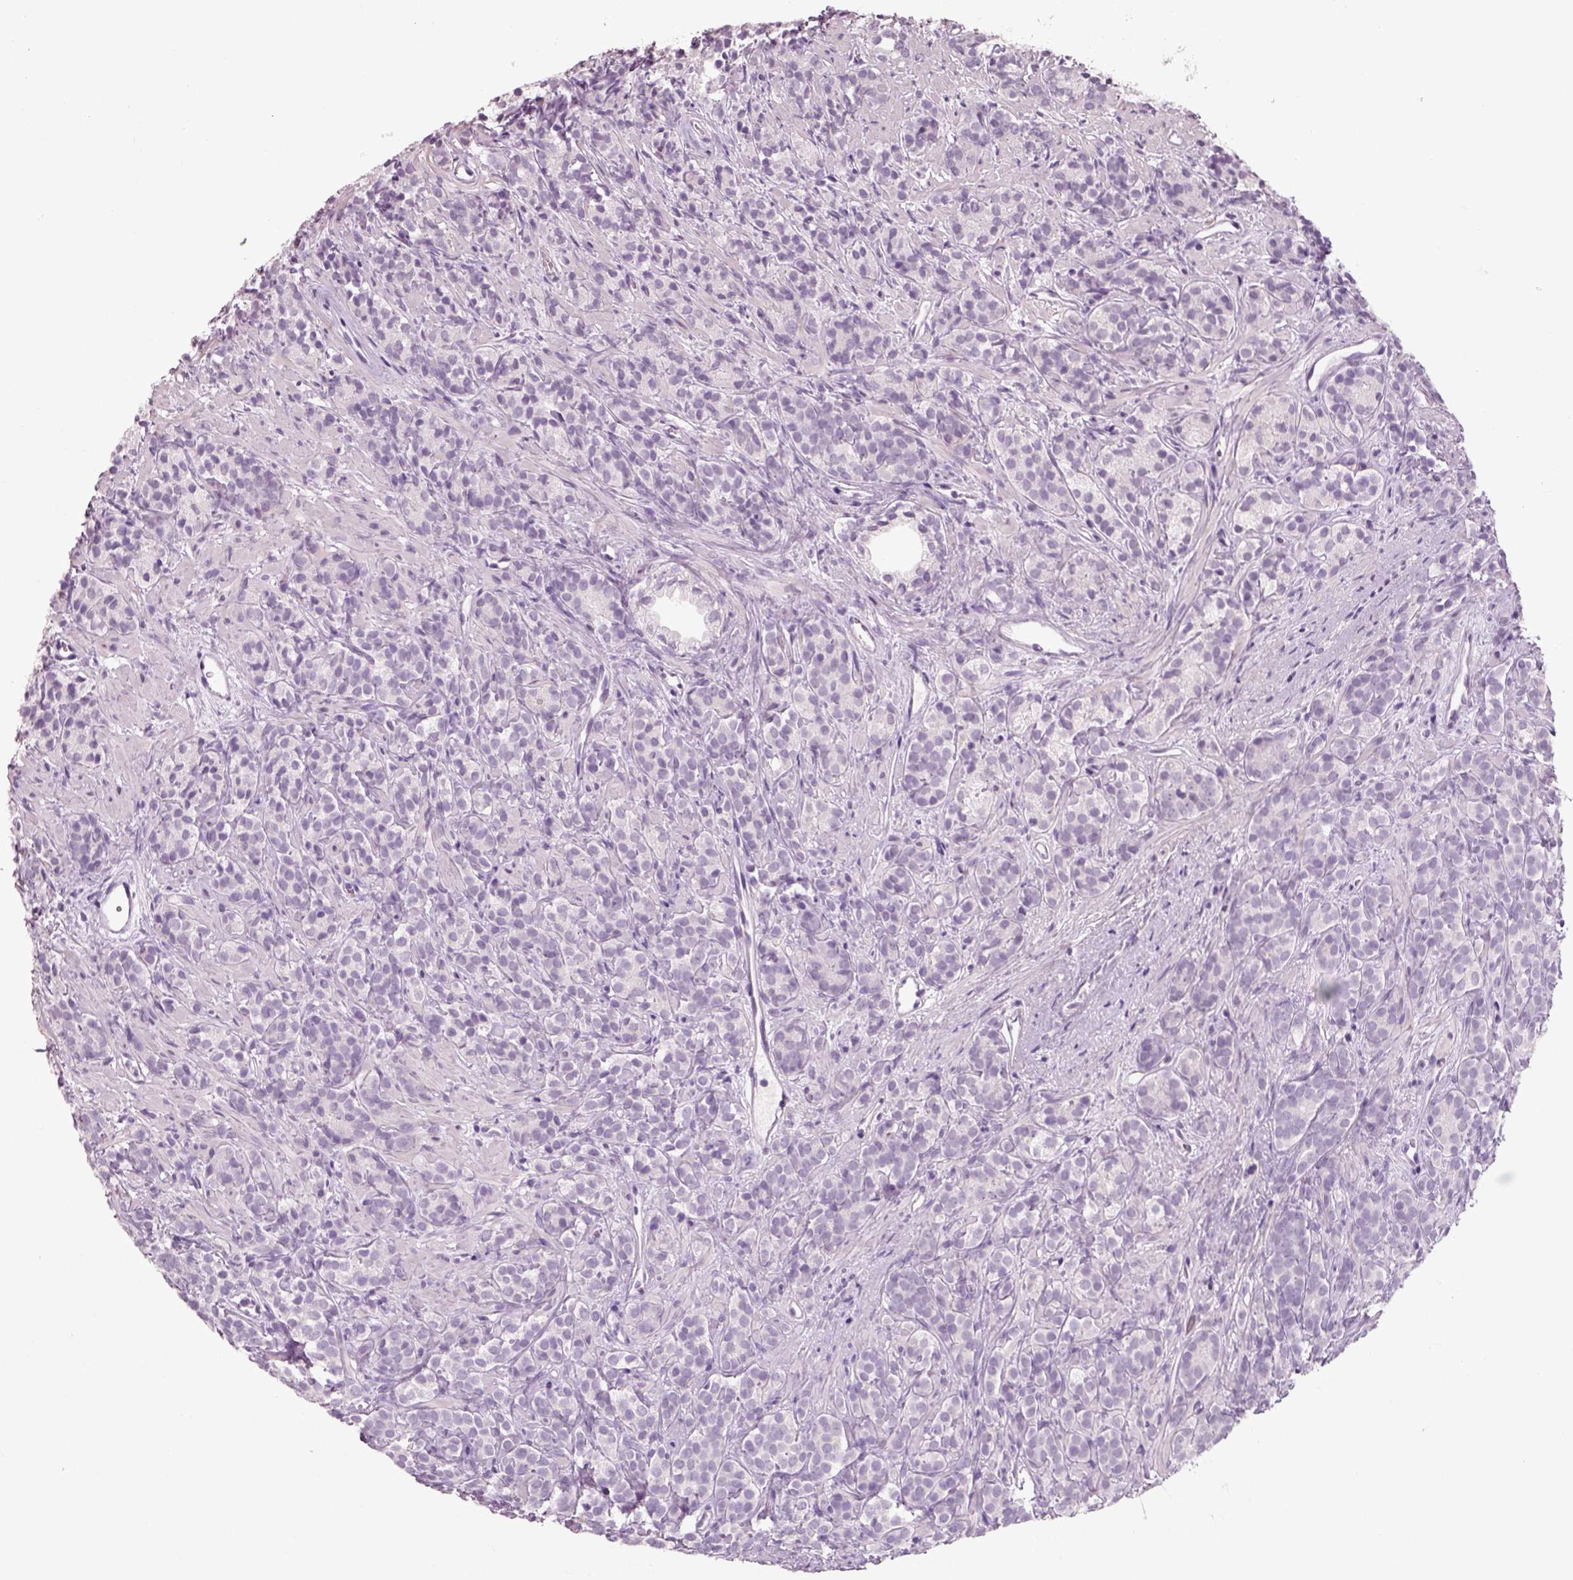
{"staining": {"intensity": "negative", "quantity": "none", "location": "none"}, "tissue": "prostate cancer", "cell_type": "Tumor cells", "image_type": "cancer", "snomed": [{"axis": "morphology", "description": "Adenocarcinoma, High grade"}, {"axis": "topography", "description": "Prostate"}], "caption": "A histopathology image of human adenocarcinoma (high-grade) (prostate) is negative for staining in tumor cells.", "gene": "SLC6A2", "patient": {"sex": "male", "age": 84}}